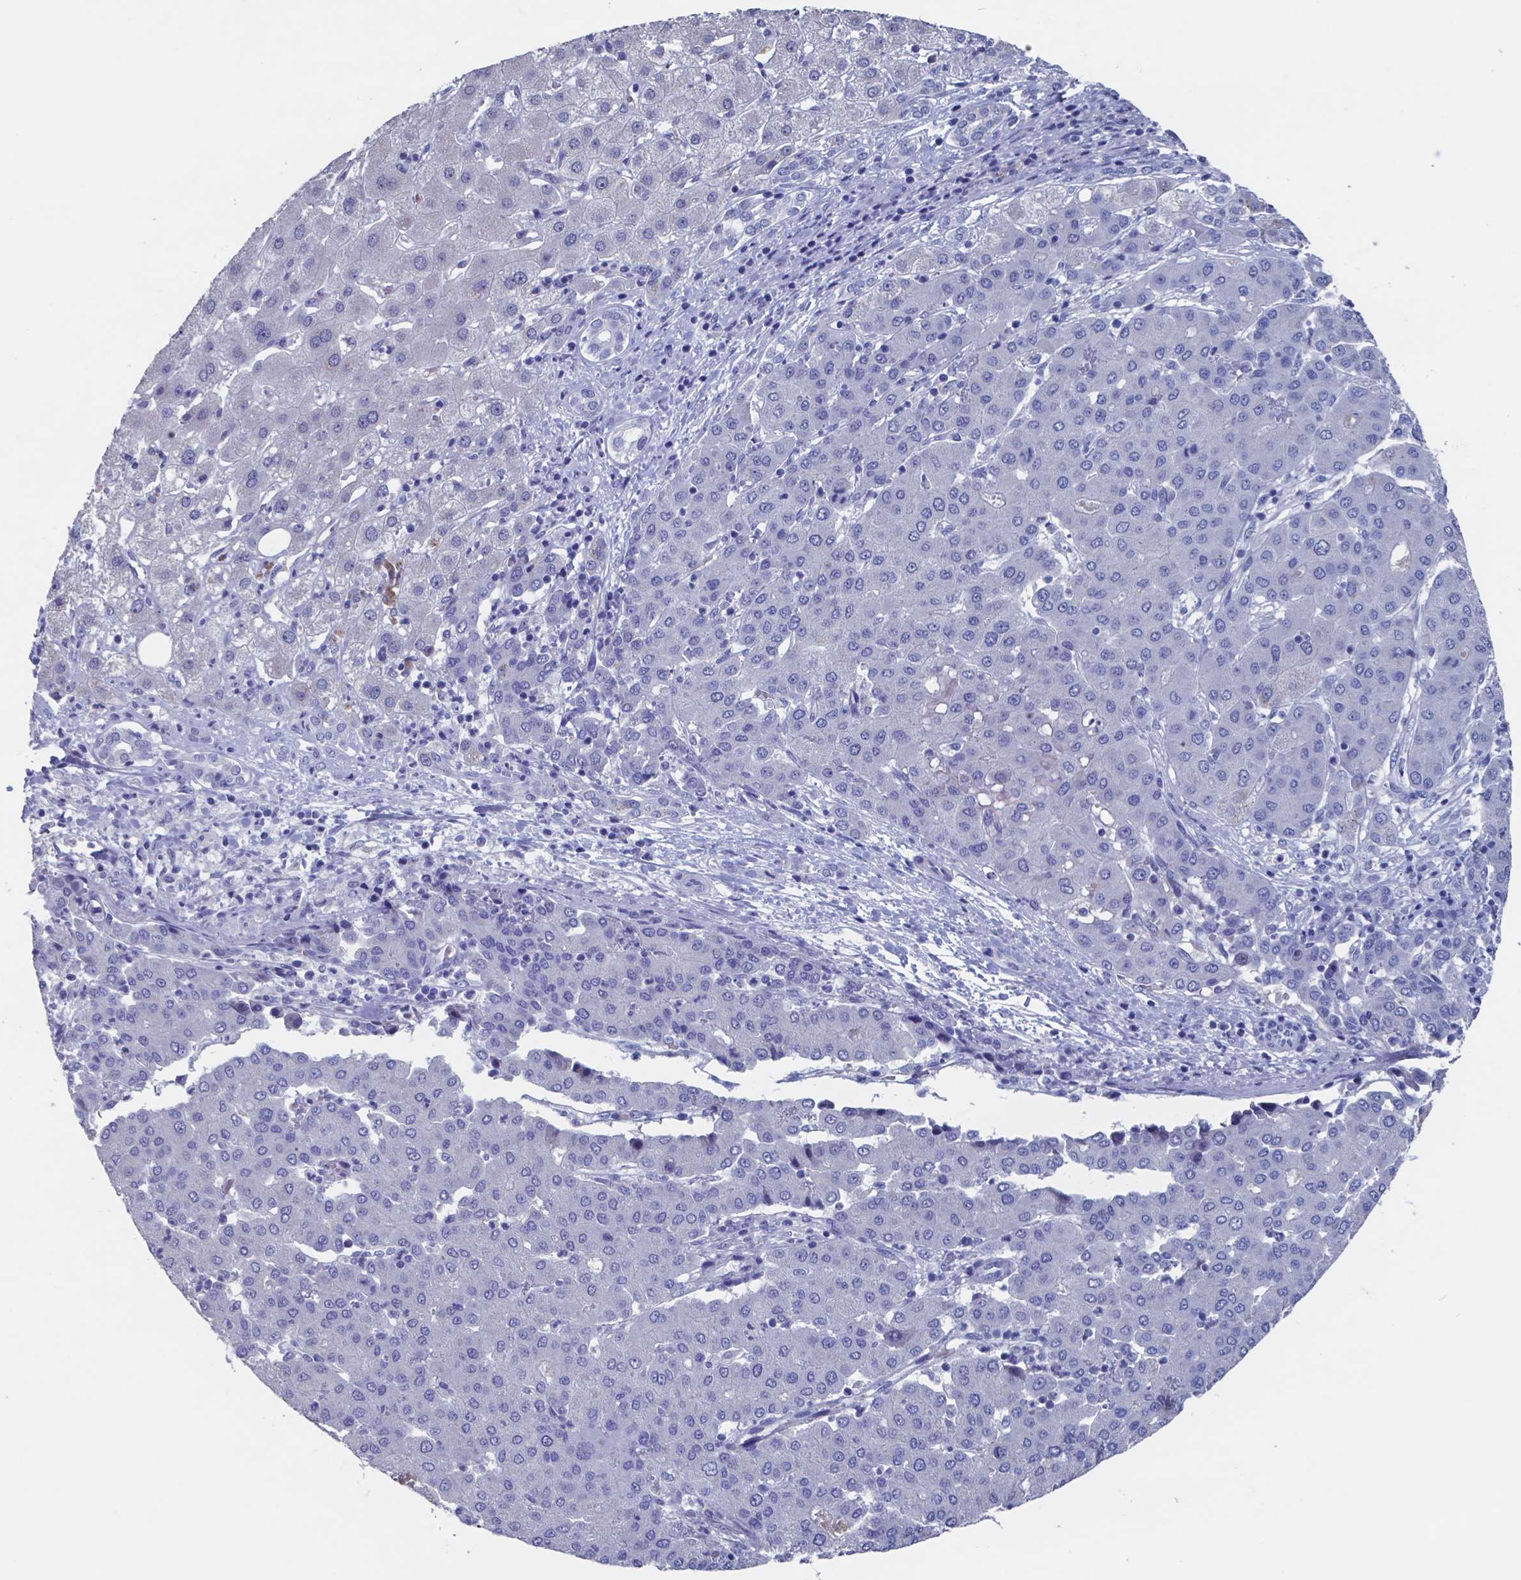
{"staining": {"intensity": "negative", "quantity": "none", "location": "none"}, "tissue": "liver cancer", "cell_type": "Tumor cells", "image_type": "cancer", "snomed": [{"axis": "morphology", "description": "Carcinoma, Hepatocellular, NOS"}, {"axis": "topography", "description": "Liver"}], "caption": "Hepatocellular carcinoma (liver) was stained to show a protein in brown. There is no significant expression in tumor cells.", "gene": "TTR", "patient": {"sex": "male", "age": 65}}